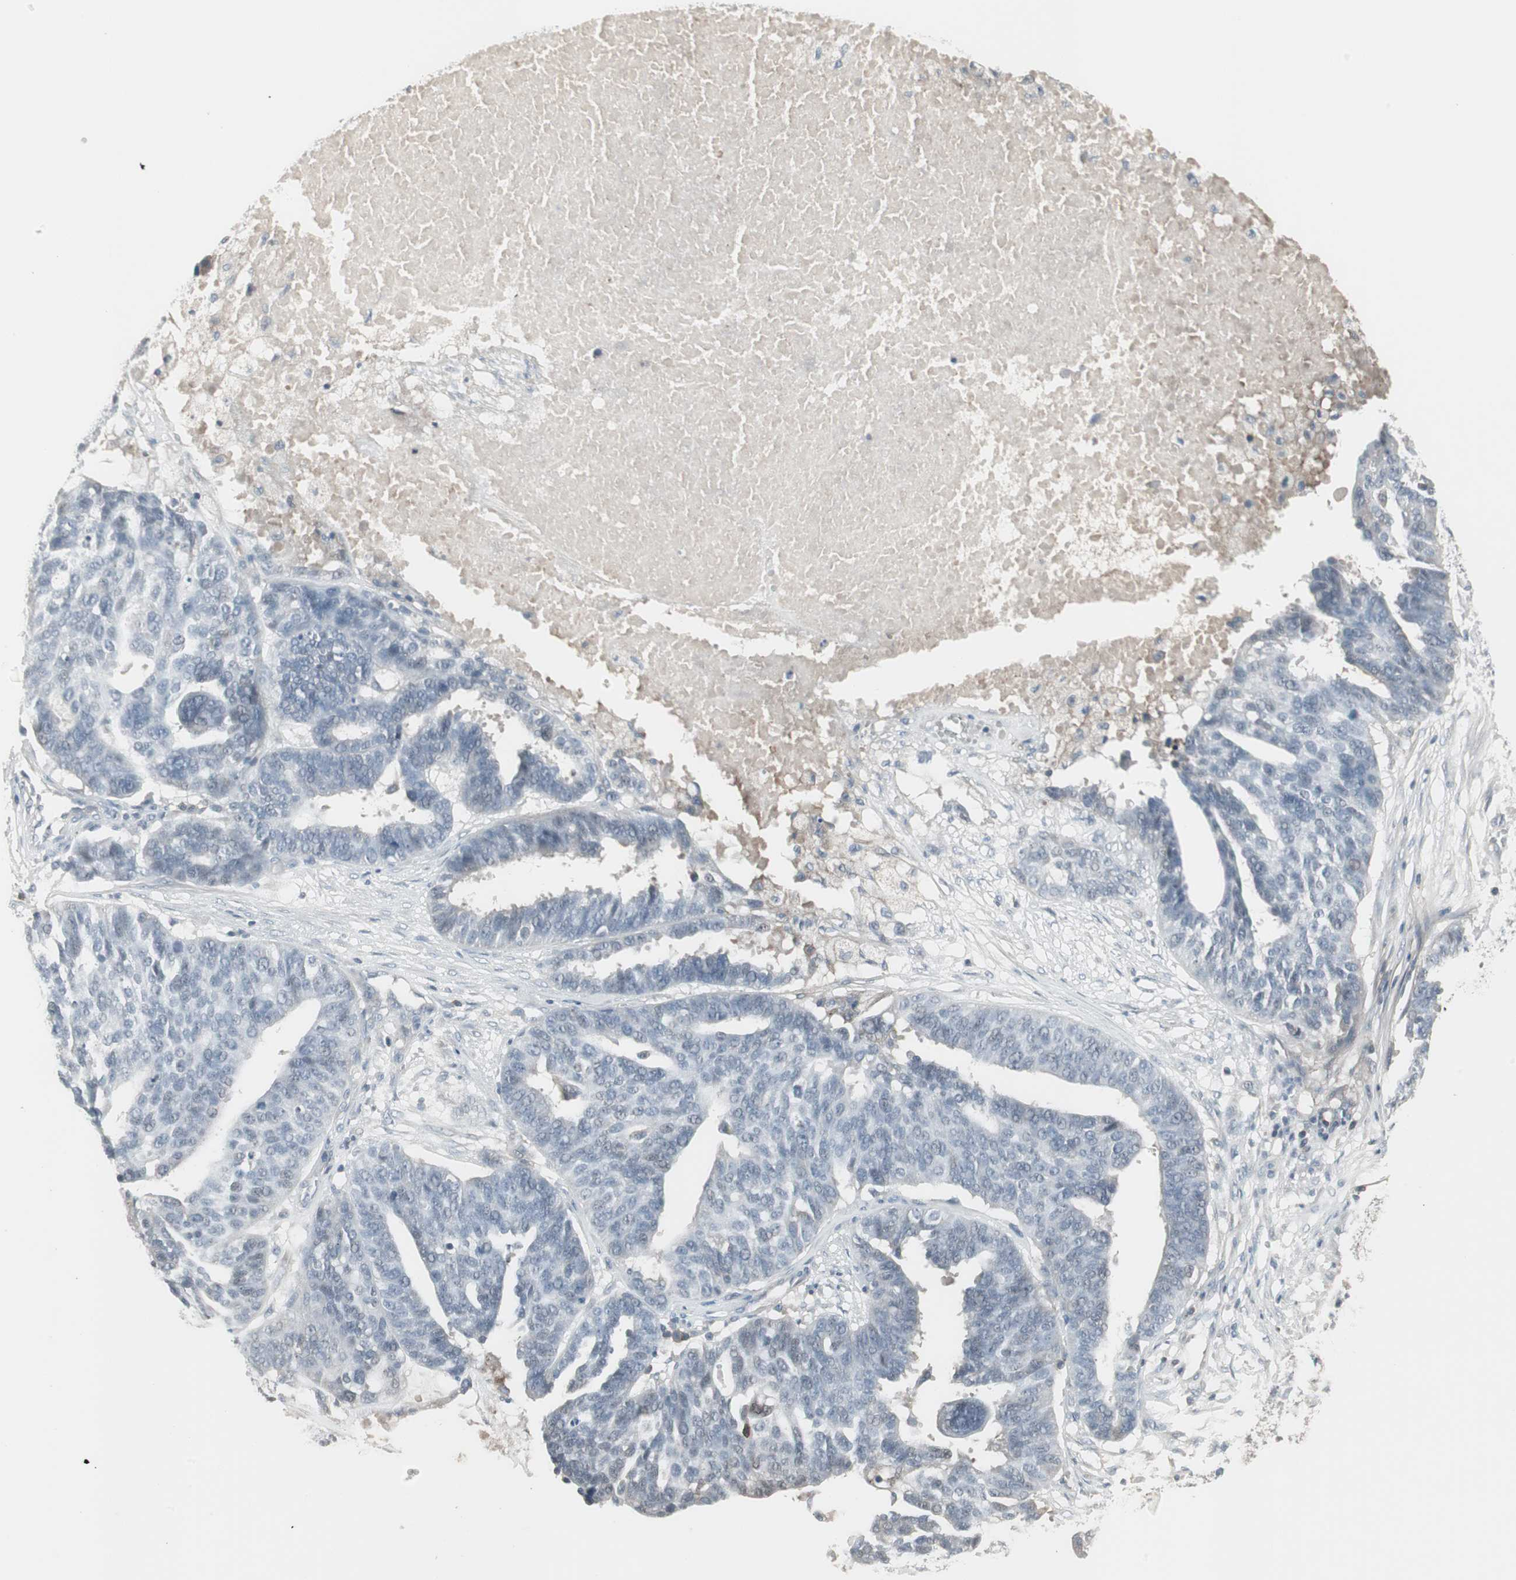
{"staining": {"intensity": "weak", "quantity": "<25%", "location": "nuclear"}, "tissue": "ovarian cancer", "cell_type": "Tumor cells", "image_type": "cancer", "snomed": [{"axis": "morphology", "description": "Cystadenocarcinoma, serous, NOS"}, {"axis": "topography", "description": "Ovary"}], "caption": "High magnification brightfield microscopy of ovarian serous cystadenocarcinoma stained with DAB (3,3'-diaminobenzidine) (brown) and counterstained with hematoxylin (blue): tumor cells show no significant positivity.", "gene": "ZSCAN32", "patient": {"sex": "female", "age": 59}}